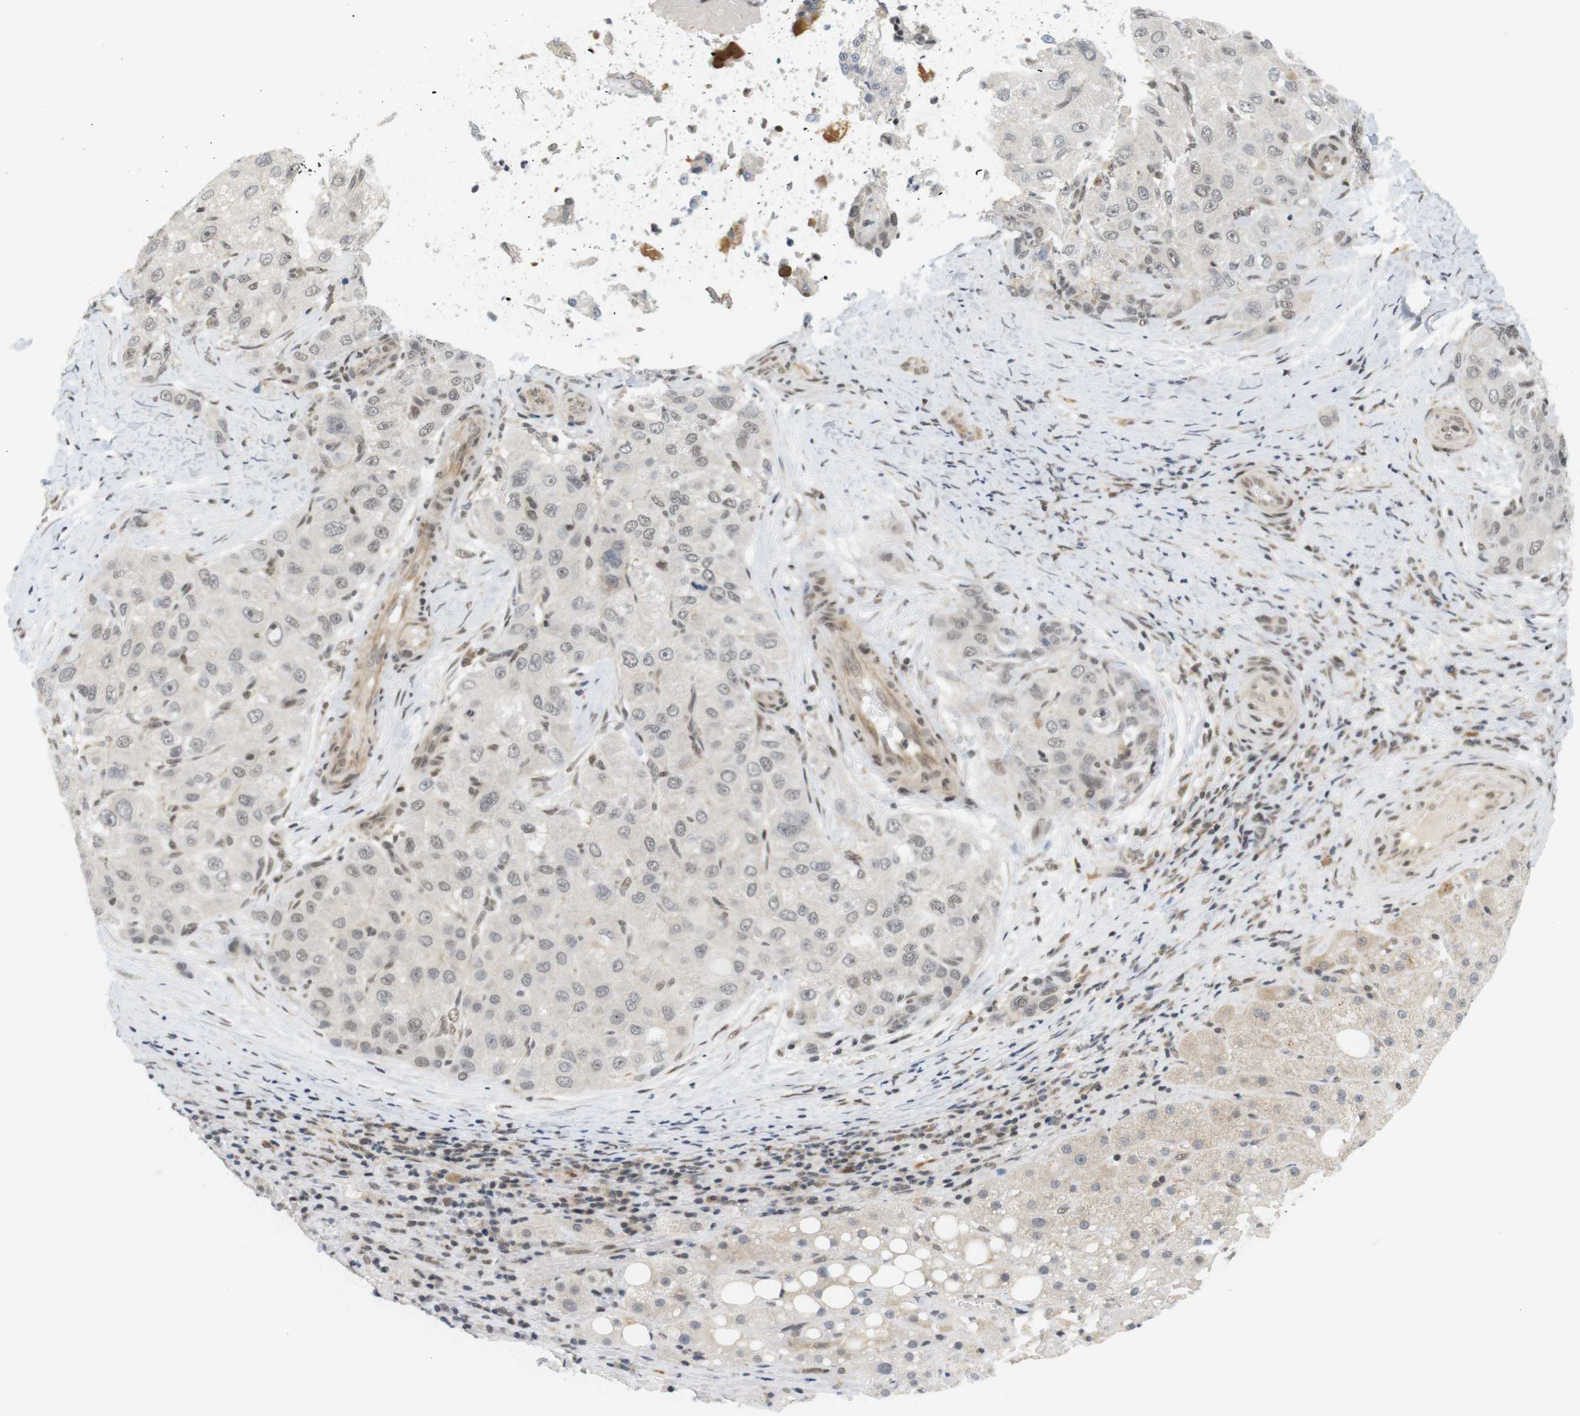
{"staining": {"intensity": "weak", "quantity": "<25%", "location": "nuclear"}, "tissue": "liver cancer", "cell_type": "Tumor cells", "image_type": "cancer", "snomed": [{"axis": "morphology", "description": "Carcinoma, Hepatocellular, NOS"}, {"axis": "topography", "description": "Liver"}], "caption": "Immunohistochemical staining of liver cancer (hepatocellular carcinoma) exhibits no significant positivity in tumor cells. Nuclei are stained in blue.", "gene": "BRD4", "patient": {"sex": "male", "age": 80}}